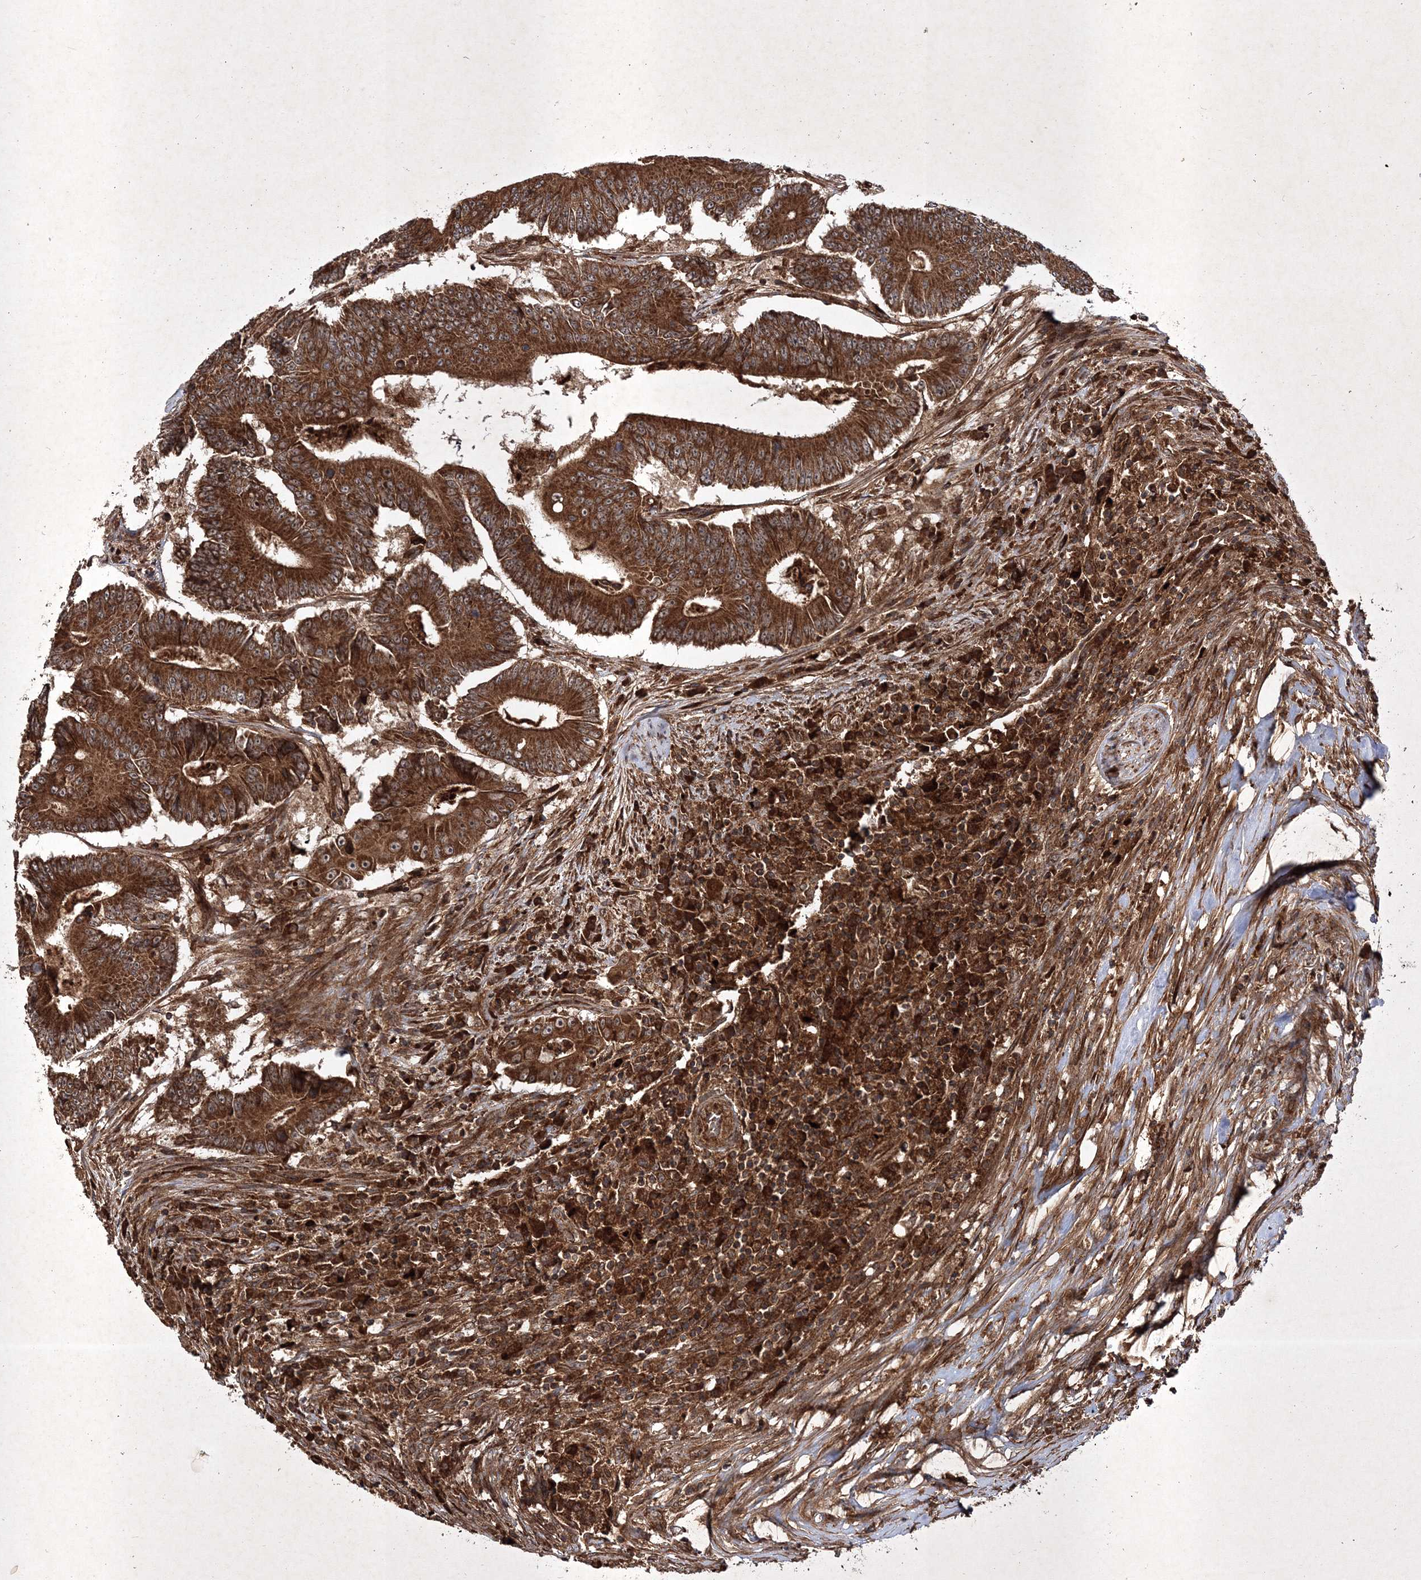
{"staining": {"intensity": "strong", "quantity": ">75%", "location": "cytoplasmic/membranous"}, "tissue": "colorectal cancer", "cell_type": "Tumor cells", "image_type": "cancer", "snomed": [{"axis": "morphology", "description": "Adenocarcinoma, NOS"}, {"axis": "topography", "description": "Colon"}], "caption": "Brown immunohistochemical staining in human colorectal cancer (adenocarcinoma) exhibits strong cytoplasmic/membranous positivity in approximately >75% of tumor cells. (Stains: DAB (3,3'-diaminobenzidine) in brown, nuclei in blue, Microscopy: brightfield microscopy at high magnification).", "gene": "DNAJC13", "patient": {"sex": "male", "age": 83}}